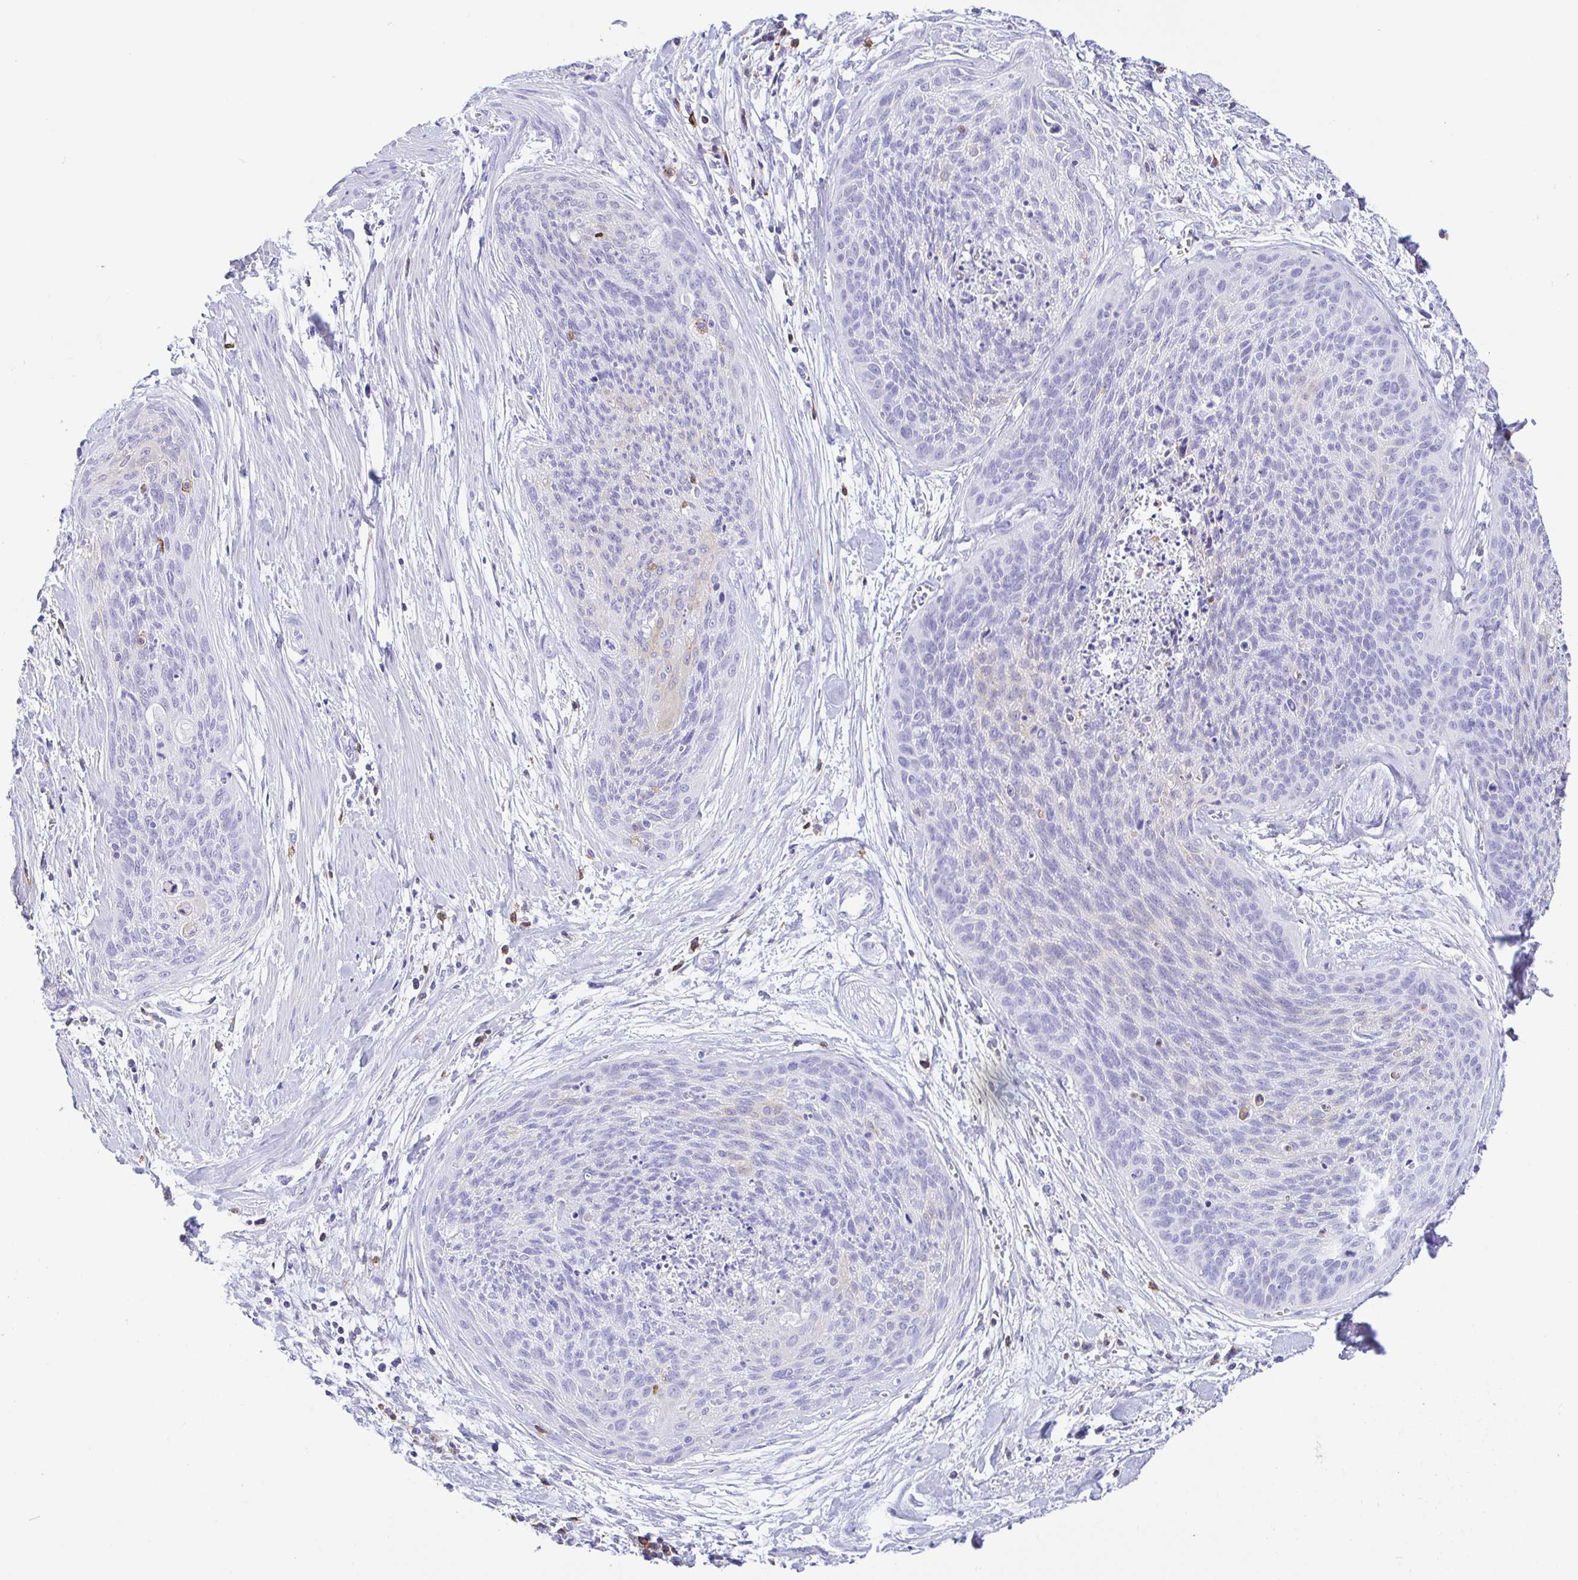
{"staining": {"intensity": "negative", "quantity": "none", "location": "none"}, "tissue": "cervical cancer", "cell_type": "Tumor cells", "image_type": "cancer", "snomed": [{"axis": "morphology", "description": "Squamous cell carcinoma, NOS"}, {"axis": "topography", "description": "Cervix"}], "caption": "Immunohistochemistry of cervical squamous cell carcinoma demonstrates no expression in tumor cells.", "gene": "CD5", "patient": {"sex": "female", "age": 55}}